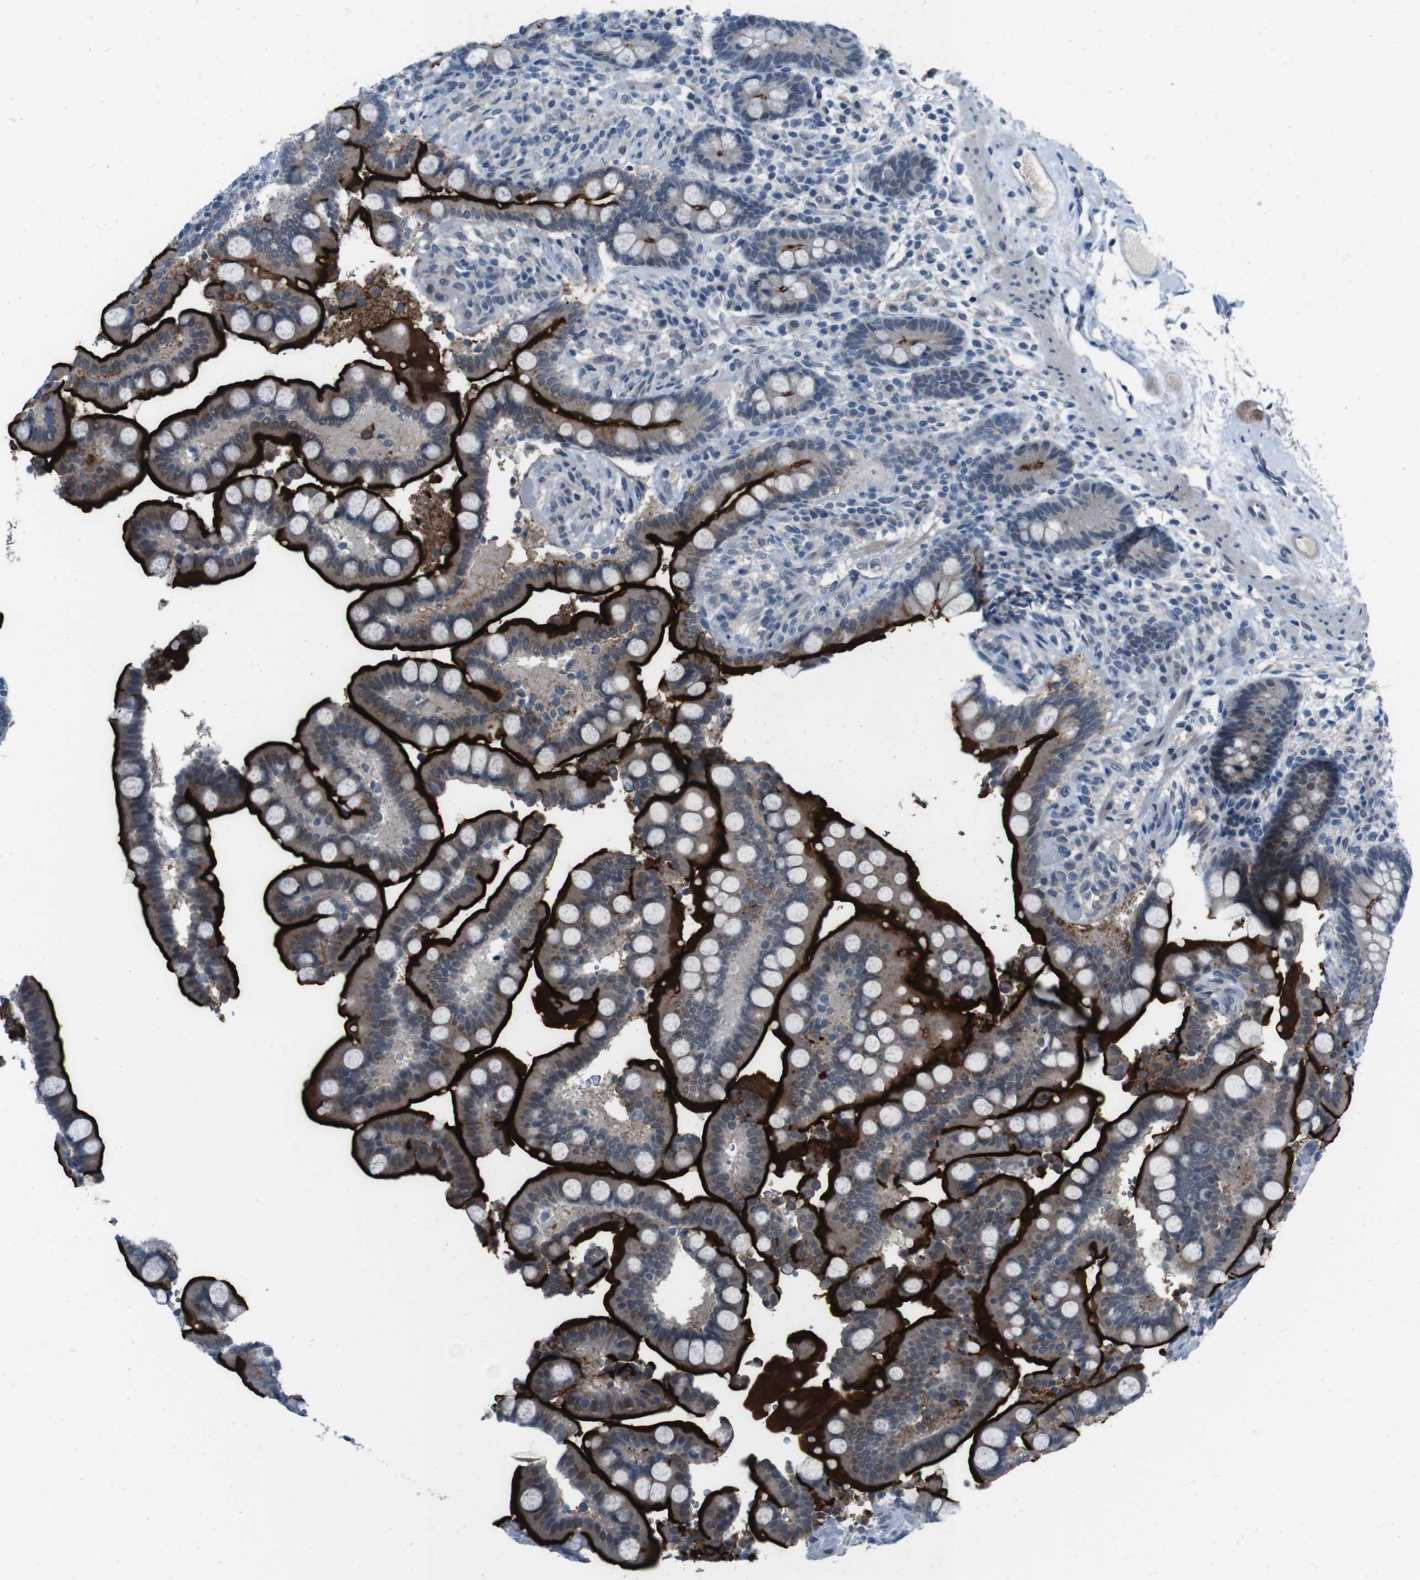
{"staining": {"intensity": "weak", "quantity": "25%-75%", "location": "cytoplasmic/membranous"}, "tissue": "colon", "cell_type": "Endothelial cells", "image_type": "normal", "snomed": [{"axis": "morphology", "description": "Normal tissue, NOS"}, {"axis": "topography", "description": "Colon"}], "caption": "Immunohistochemical staining of normal human colon exhibits 25%-75% levels of weak cytoplasmic/membranous protein positivity in about 25%-75% of endothelial cells. (brown staining indicates protein expression, while blue staining denotes nuclei).", "gene": "CDHR2", "patient": {"sex": "male", "age": 73}}